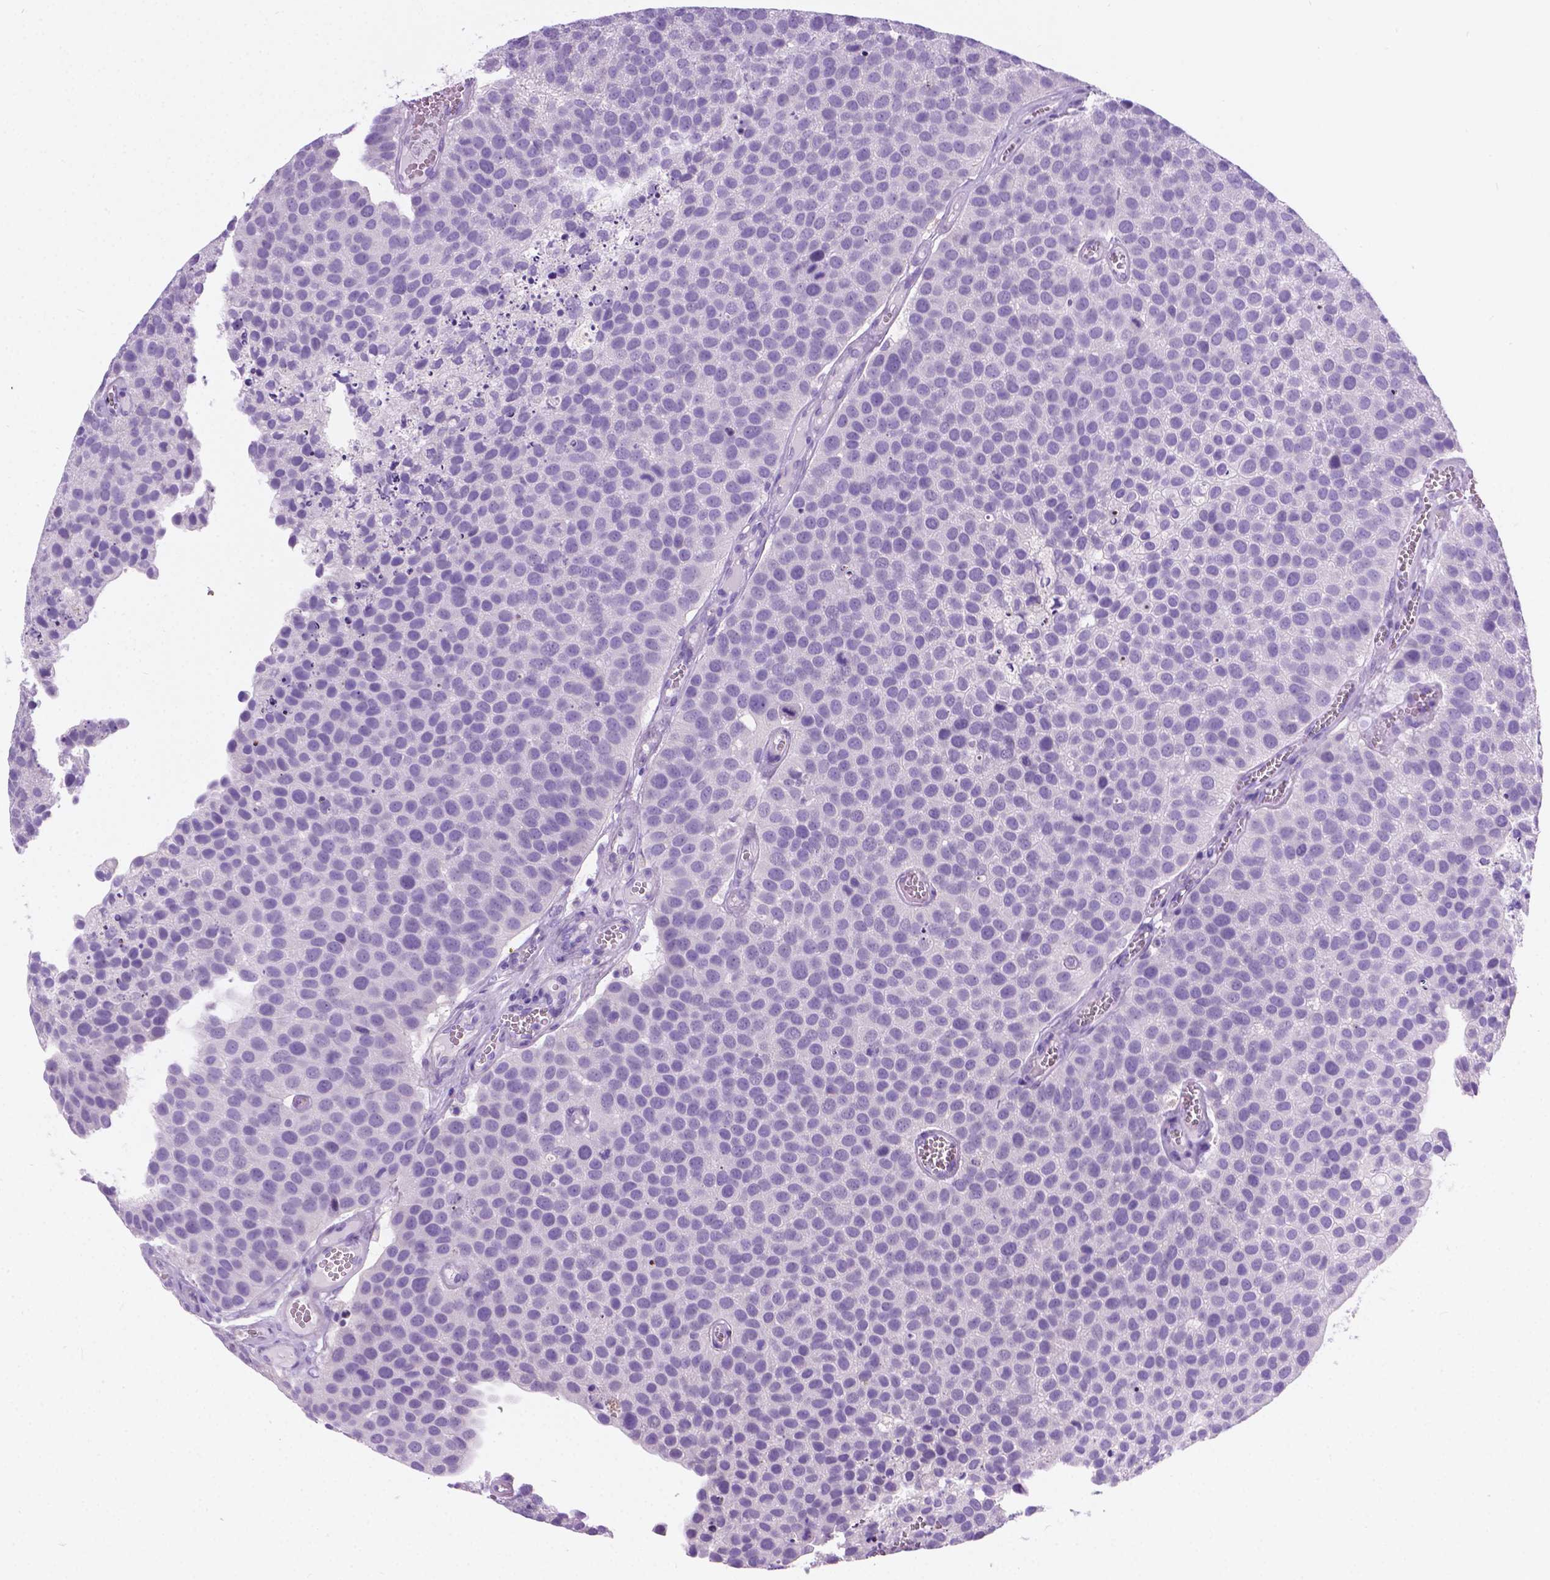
{"staining": {"intensity": "negative", "quantity": "none", "location": "none"}, "tissue": "urothelial cancer", "cell_type": "Tumor cells", "image_type": "cancer", "snomed": [{"axis": "morphology", "description": "Urothelial carcinoma, Low grade"}, {"axis": "topography", "description": "Urinary bladder"}], "caption": "This micrograph is of urothelial cancer stained with IHC to label a protein in brown with the nuclei are counter-stained blue. There is no staining in tumor cells.", "gene": "ARMS2", "patient": {"sex": "female", "age": 69}}